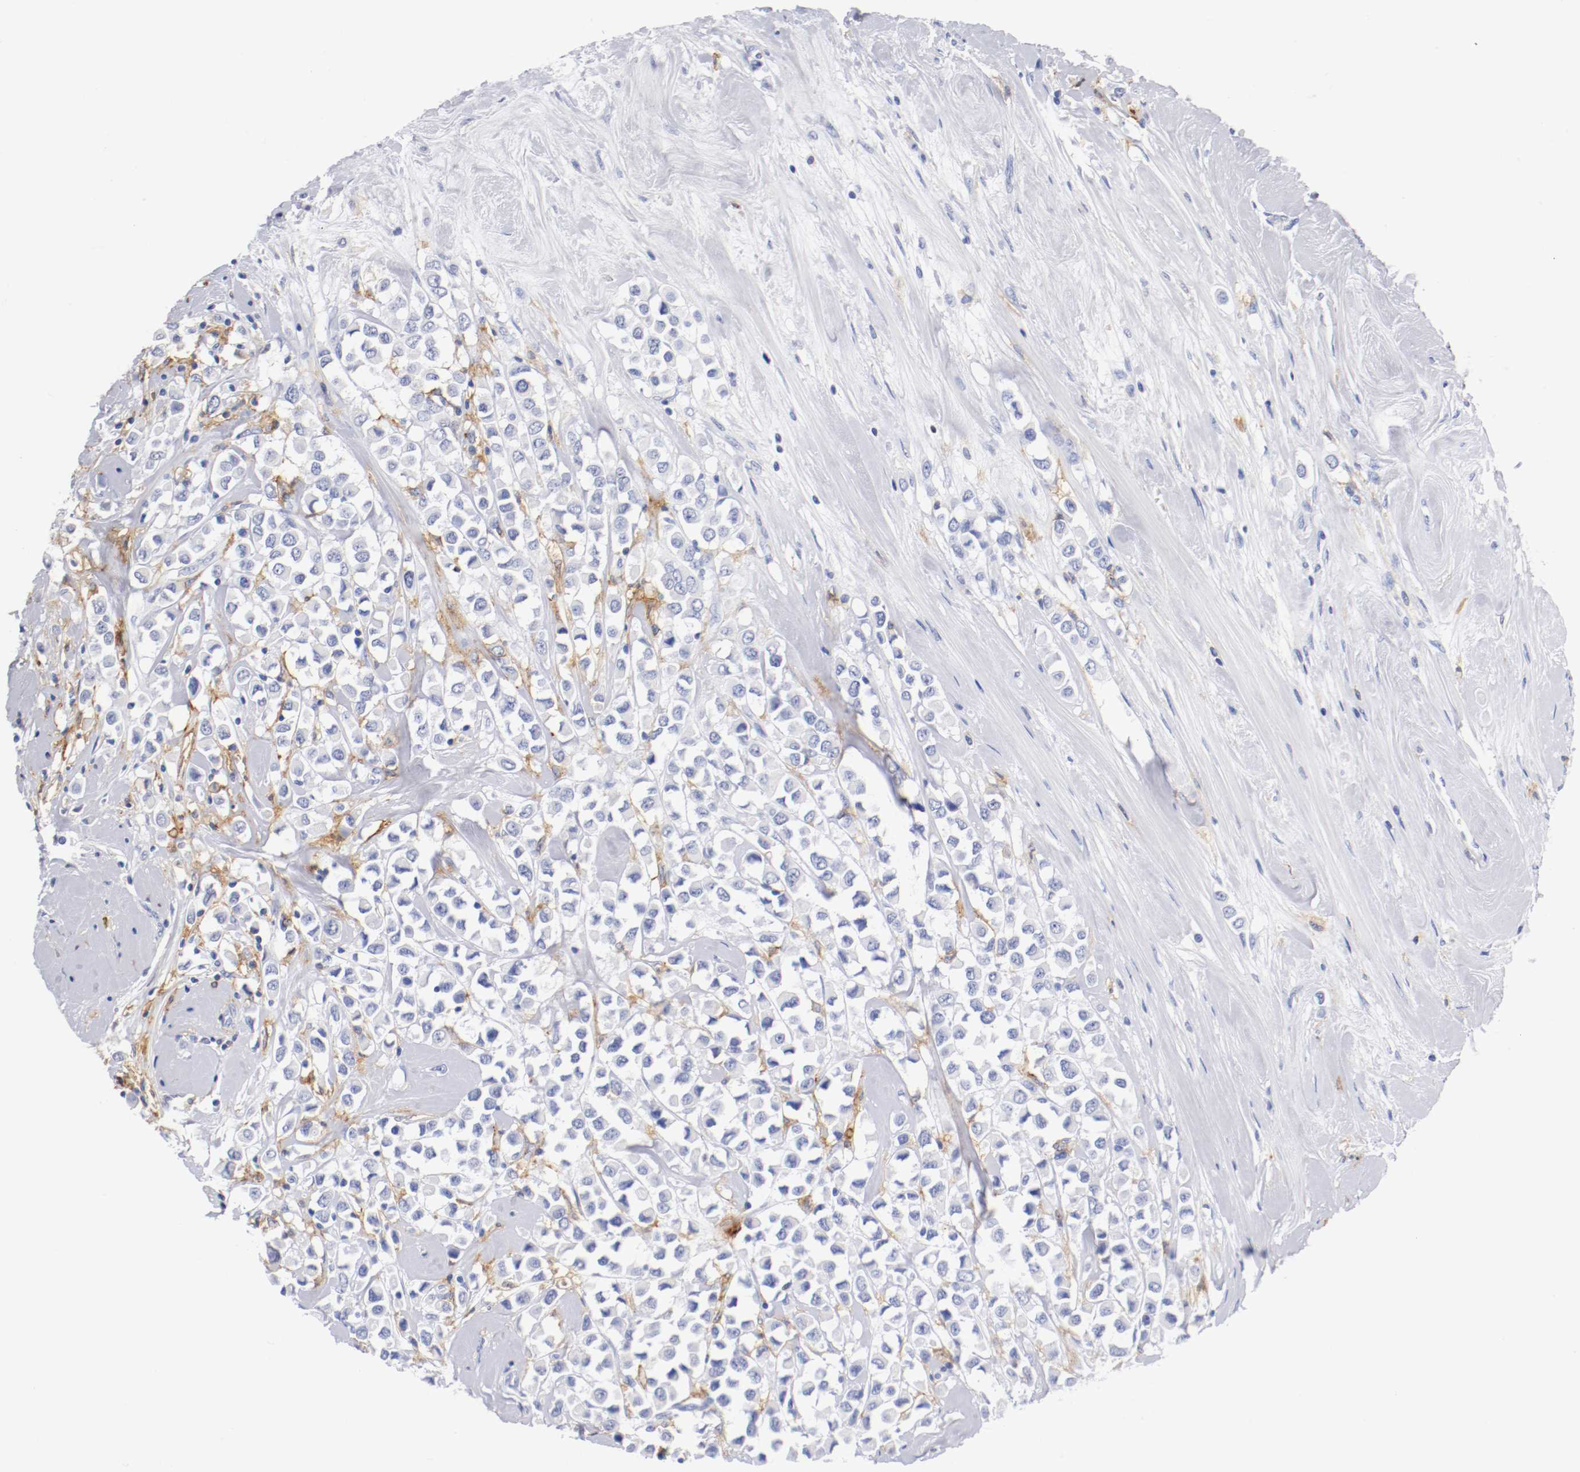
{"staining": {"intensity": "negative", "quantity": "none", "location": "none"}, "tissue": "breast cancer", "cell_type": "Tumor cells", "image_type": "cancer", "snomed": [{"axis": "morphology", "description": "Duct carcinoma"}, {"axis": "topography", "description": "Breast"}], "caption": "The immunohistochemistry (IHC) histopathology image has no significant positivity in tumor cells of breast invasive ductal carcinoma tissue. (DAB immunohistochemistry with hematoxylin counter stain).", "gene": "ITGAX", "patient": {"sex": "female", "age": 61}}